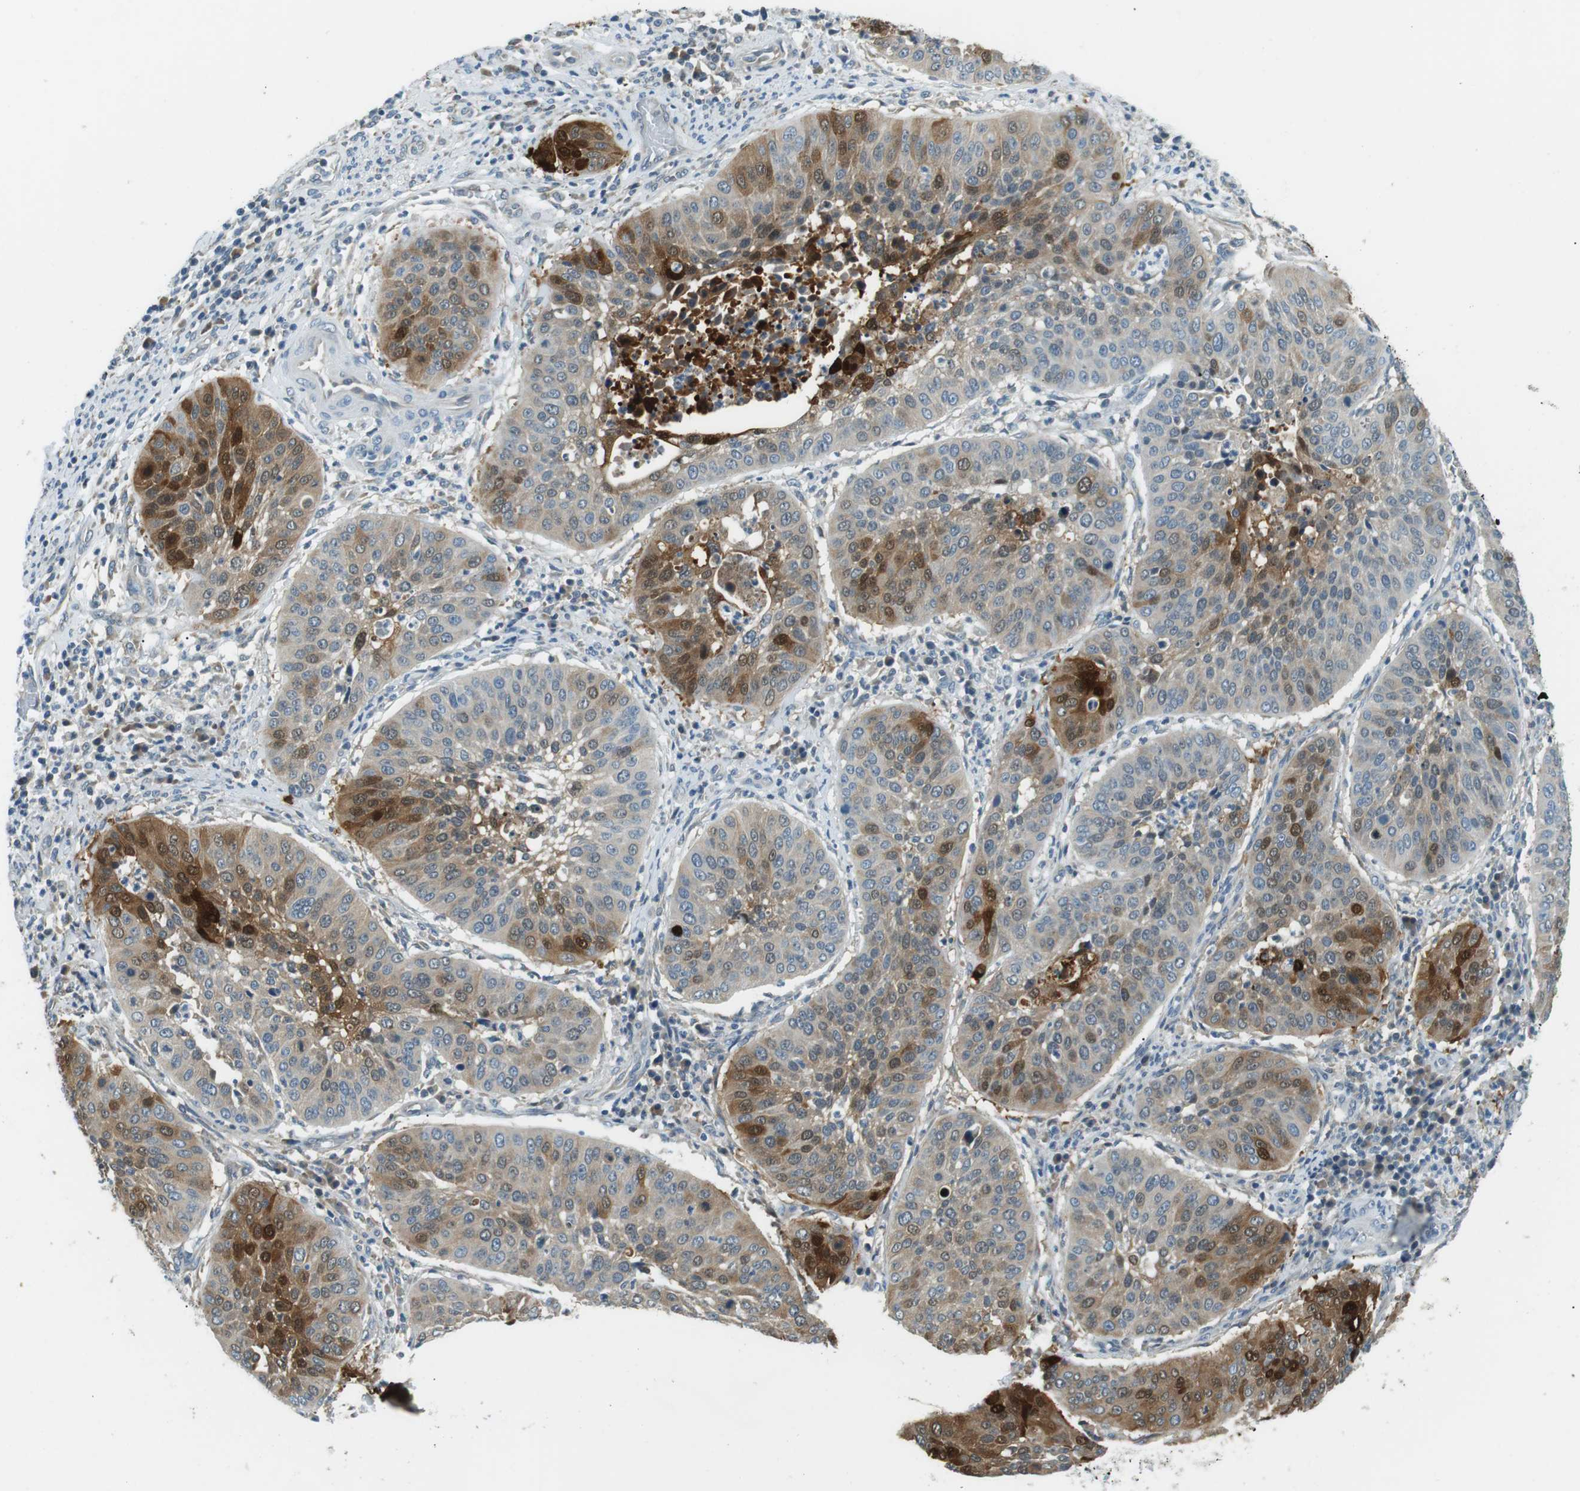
{"staining": {"intensity": "moderate", "quantity": ">75%", "location": "cytoplasmic/membranous,nuclear"}, "tissue": "cervical cancer", "cell_type": "Tumor cells", "image_type": "cancer", "snomed": [{"axis": "morphology", "description": "Normal tissue, NOS"}, {"axis": "morphology", "description": "Squamous cell carcinoma, NOS"}, {"axis": "topography", "description": "Cervix"}], "caption": "There is medium levels of moderate cytoplasmic/membranous and nuclear positivity in tumor cells of squamous cell carcinoma (cervical), as demonstrated by immunohistochemical staining (brown color).", "gene": "SERPINB2", "patient": {"sex": "female", "age": 39}}